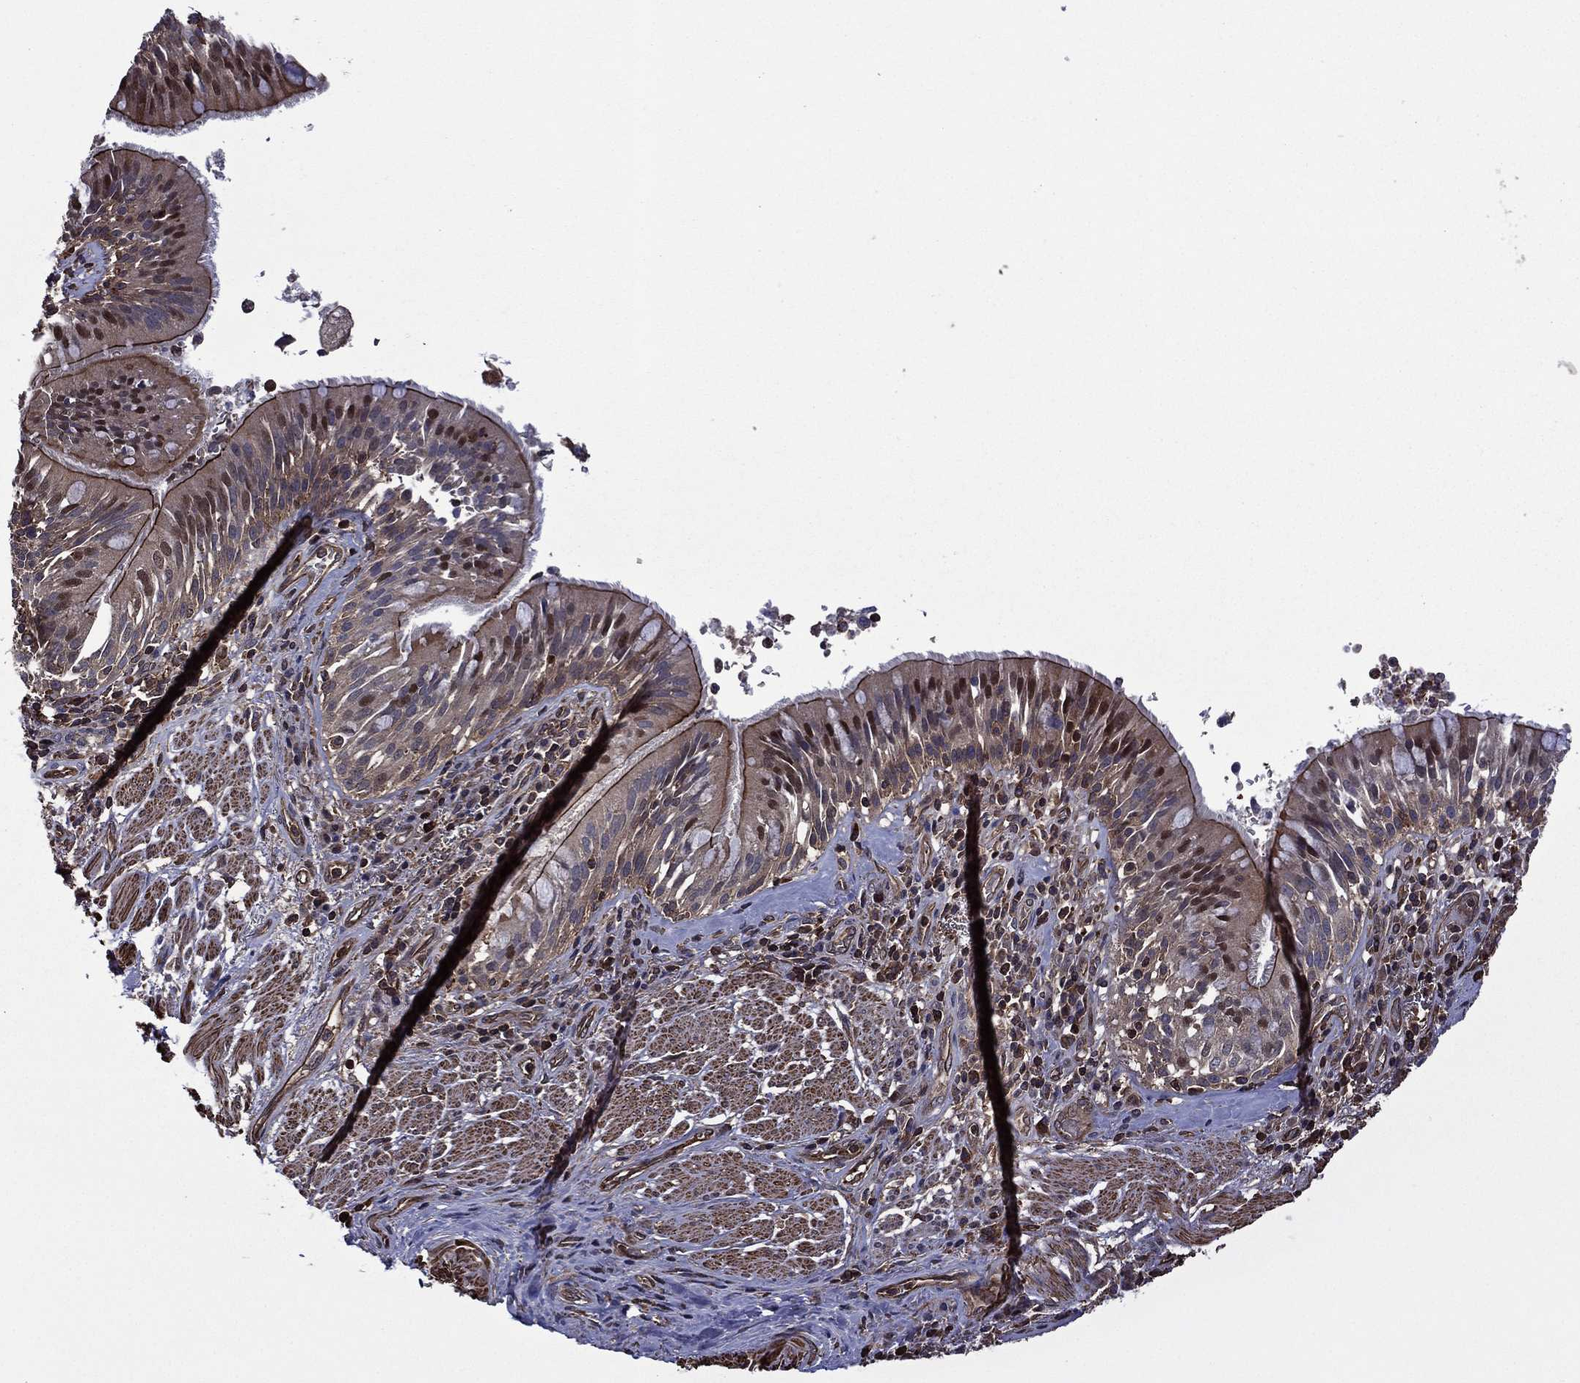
{"staining": {"intensity": "moderate", "quantity": "25%-75%", "location": "cytoplasmic/membranous,nuclear"}, "tissue": "bronchus", "cell_type": "Respiratory epithelial cells", "image_type": "normal", "snomed": [{"axis": "morphology", "description": "Normal tissue, NOS"}, {"axis": "morphology", "description": "Squamous cell carcinoma, NOS"}, {"axis": "topography", "description": "Bronchus"}, {"axis": "topography", "description": "Lung"}], "caption": "Protein expression analysis of benign bronchus shows moderate cytoplasmic/membranous,nuclear expression in approximately 25%-75% of respiratory epithelial cells. The staining was performed using DAB (3,3'-diaminobenzidine) to visualize the protein expression in brown, while the nuclei were stained in blue with hematoxylin (Magnification: 20x).", "gene": "PLPP3", "patient": {"sex": "male", "age": 64}}